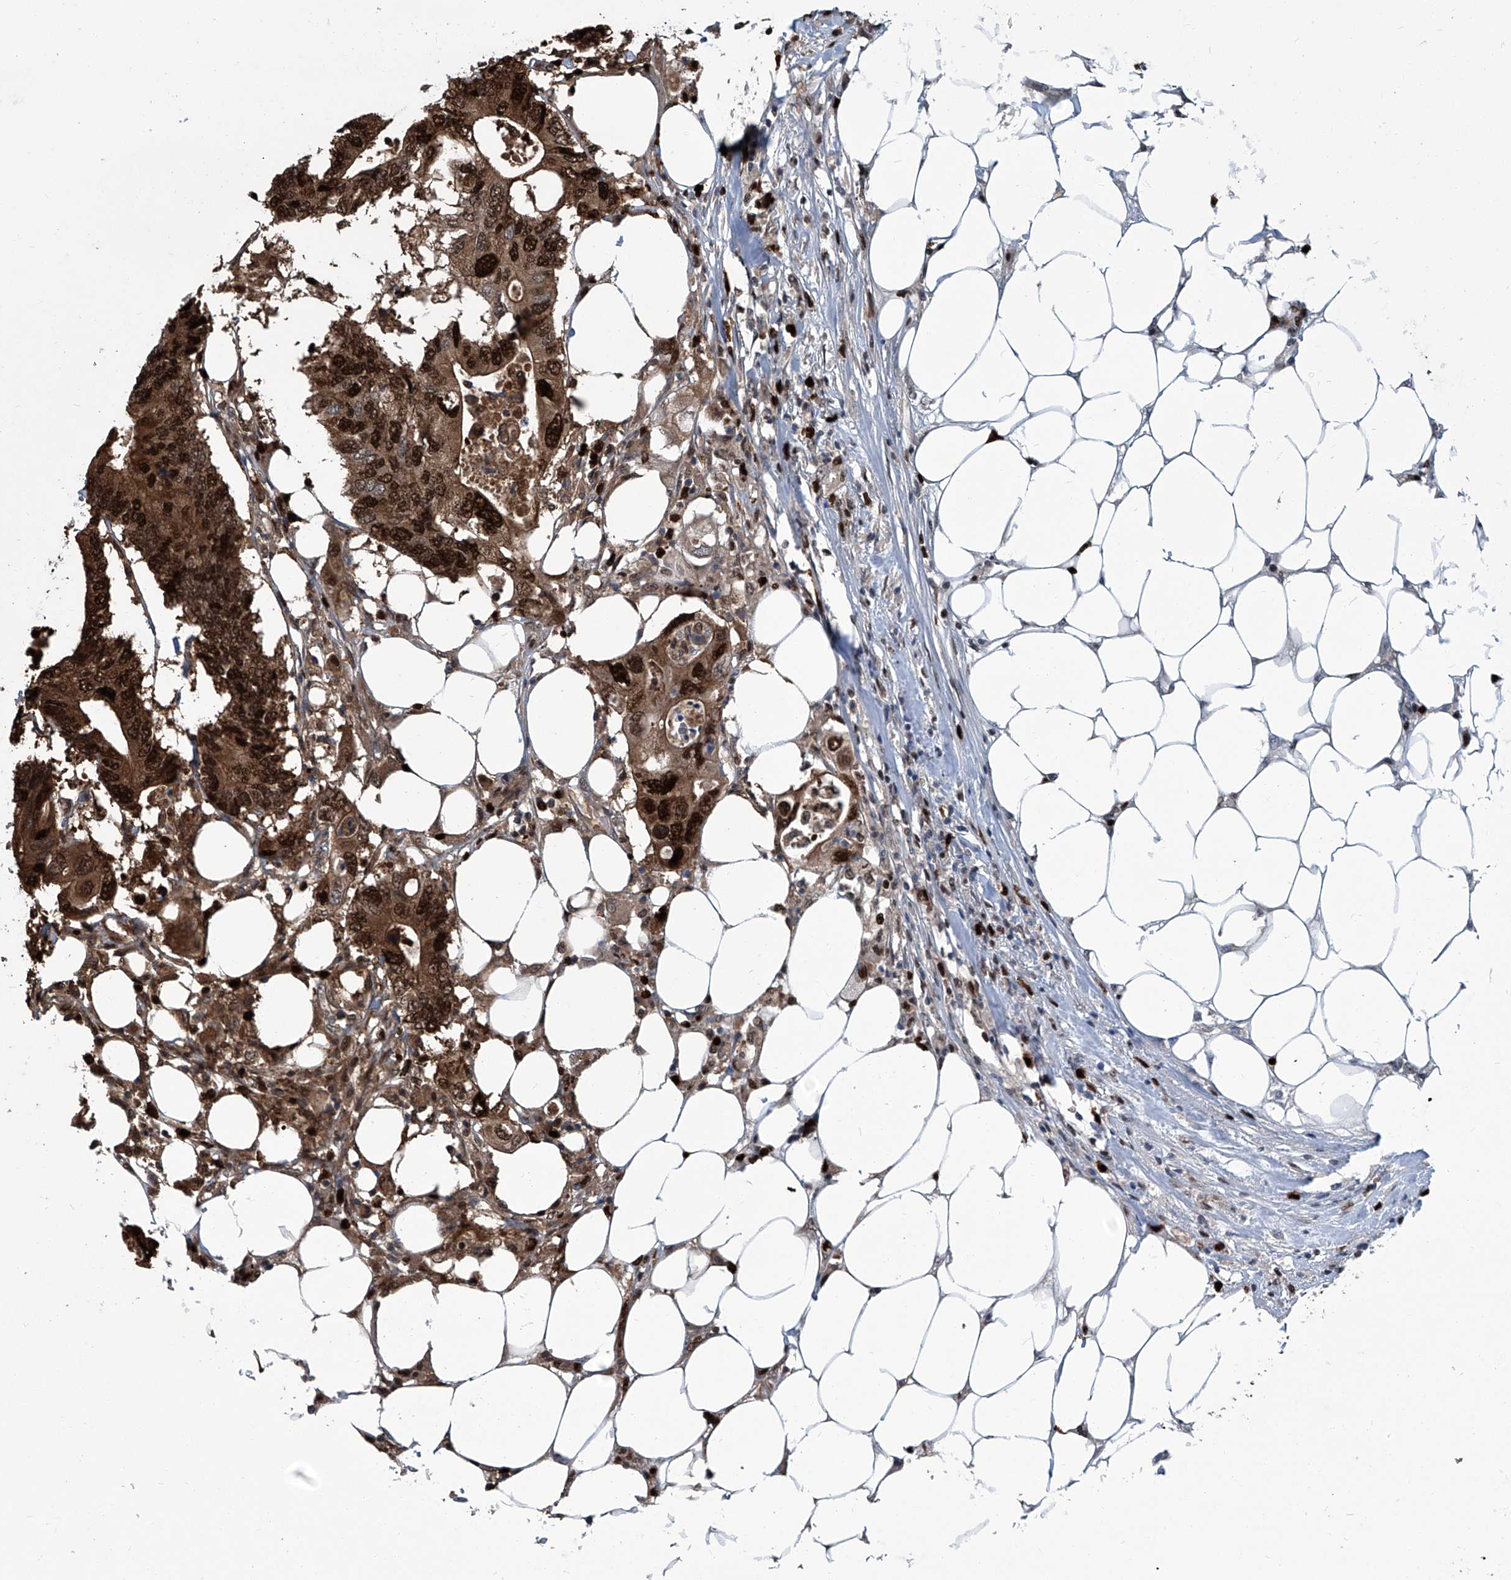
{"staining": {"intensity": "strong", "quantity": ">75%", "location": "cytoplasmic/membranous,nuclear"}, "tissue": "colorectal cancer", "cell_type": "Tumor cells", "image_type": "cancer", "snomed": [{"axis": "morphology", "description": "Adenocarcinoma, NOS"}, {"axis": "topography", "description": "Colon"}], "caption": "A micrograph showing strong cytoplasmic/membranous and nuclear positivity in approximately >75% of tumor cells in colorectal adenocarcinoma, as visualized by brown immunohistochemical staining.", "gene": "PCNA", "patient": {"sex": "male", "age": 71}}